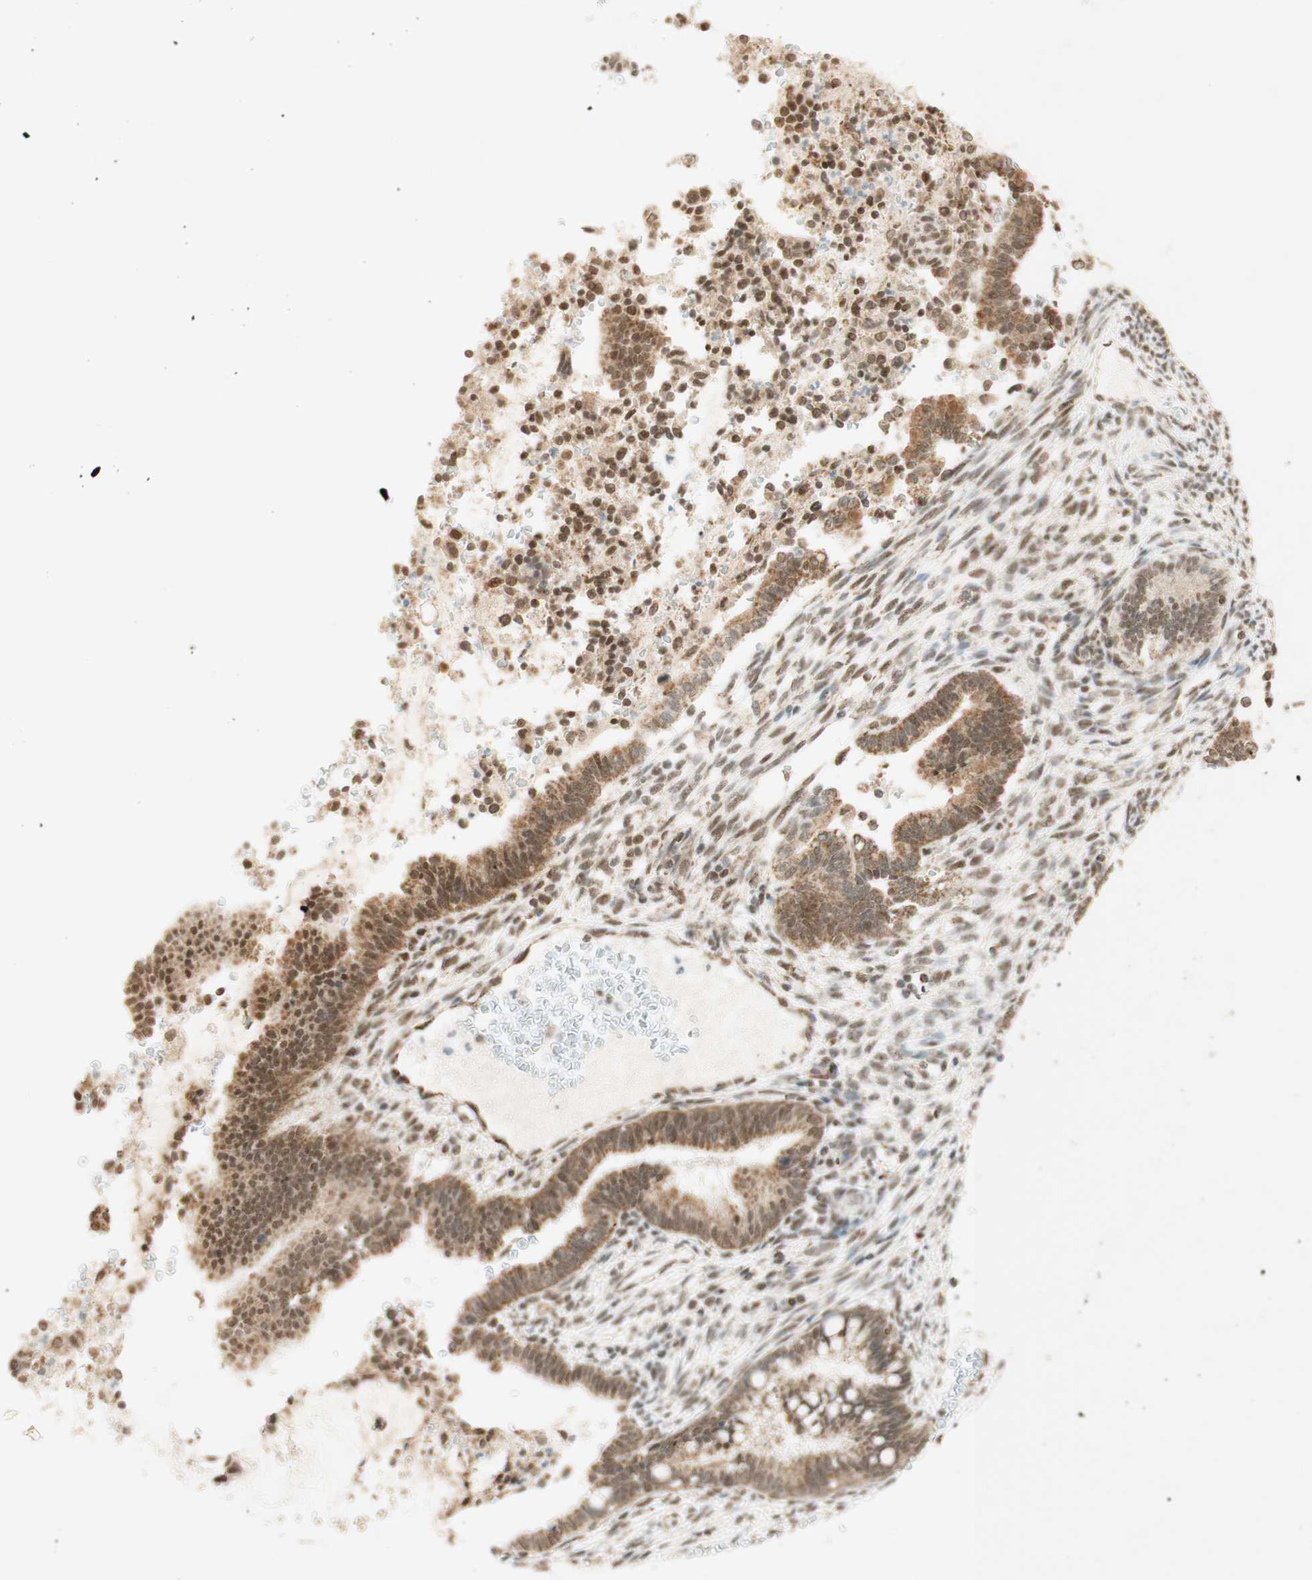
{"staining": {"intensity": "moderate", "quantity": ">75%", "location": "cytoplasmic/membranous,nuclear"}, "tissue": "cervical cancer", "cell_type": "Tumor cells", "image_type": "cancer", "snomed": [{"axis": "morphology", "description": "Adenocarcinoma, NOS"}, {"axis": "topography", "description": "Cervix"}], "caption": "Immunohistochemical staining of cervical adenocarcinoma reveals moderate cytoplasmic/membranous and nuclear protein expression in approximately >75% of tumor cells.", "gene": "ZNF782", "patient": {"sex": "female", "age": 44}}